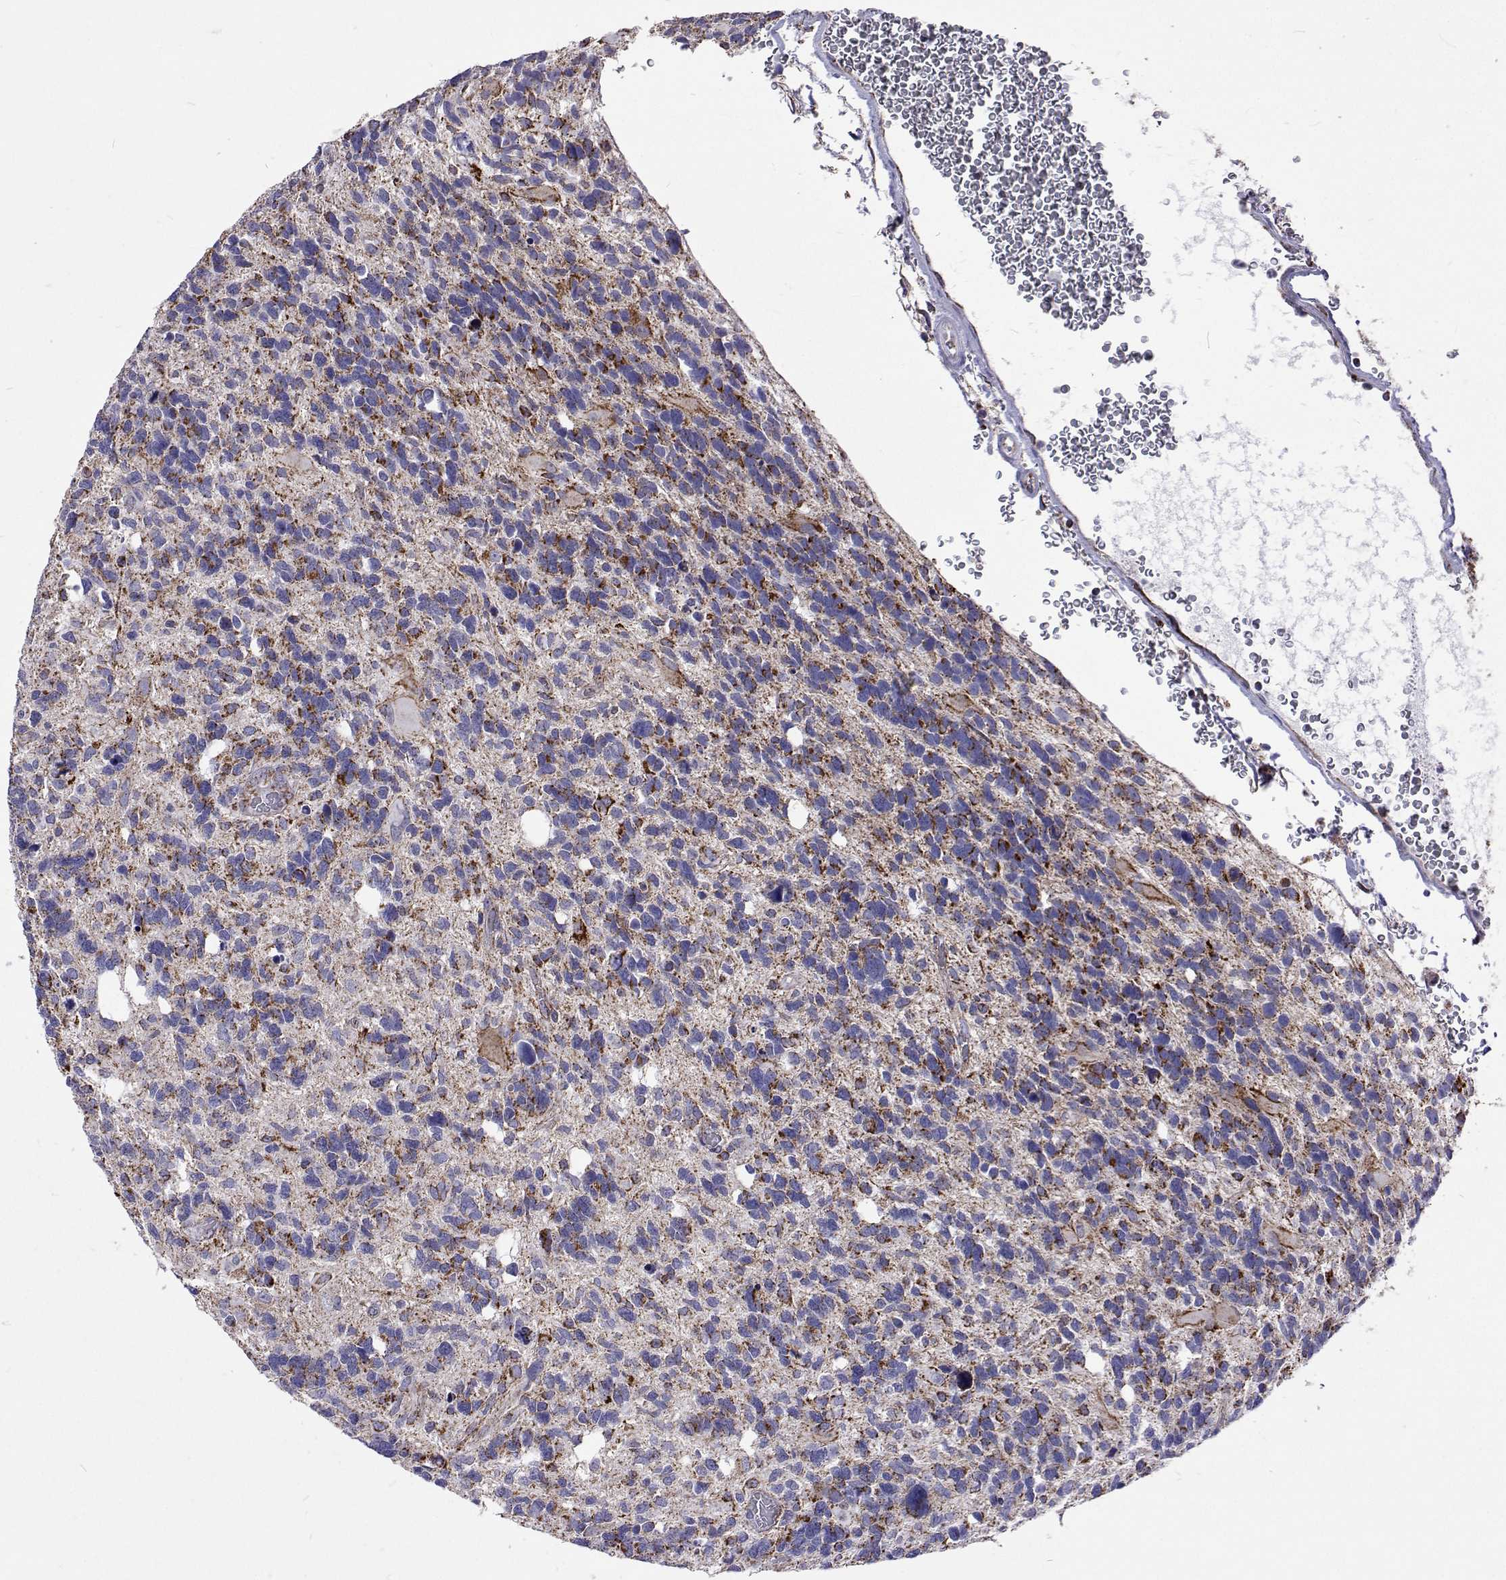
{"staining": {"intensity": "moderate", "quantity": "<25%", "location": "cytoplasmic/membranous"}, "tissue": "glioma", "cell_type": "Tumor cells", "image_type": "cancer", "snomed": [{"axis": "morphology", "description": "Glioma, malignant, High grade"}, {"axis": "topography", "description": "Brain"}], "caption": "Immunohistochemistry image of high-grade glioma (malignant) stained for a protein (brown), which shows low levels of moderate cytoplasmic/membranous positivity in about <25% of tumor cells.", "gene": "MCCC2", "patient": {"sex": "male", "age": 49}}